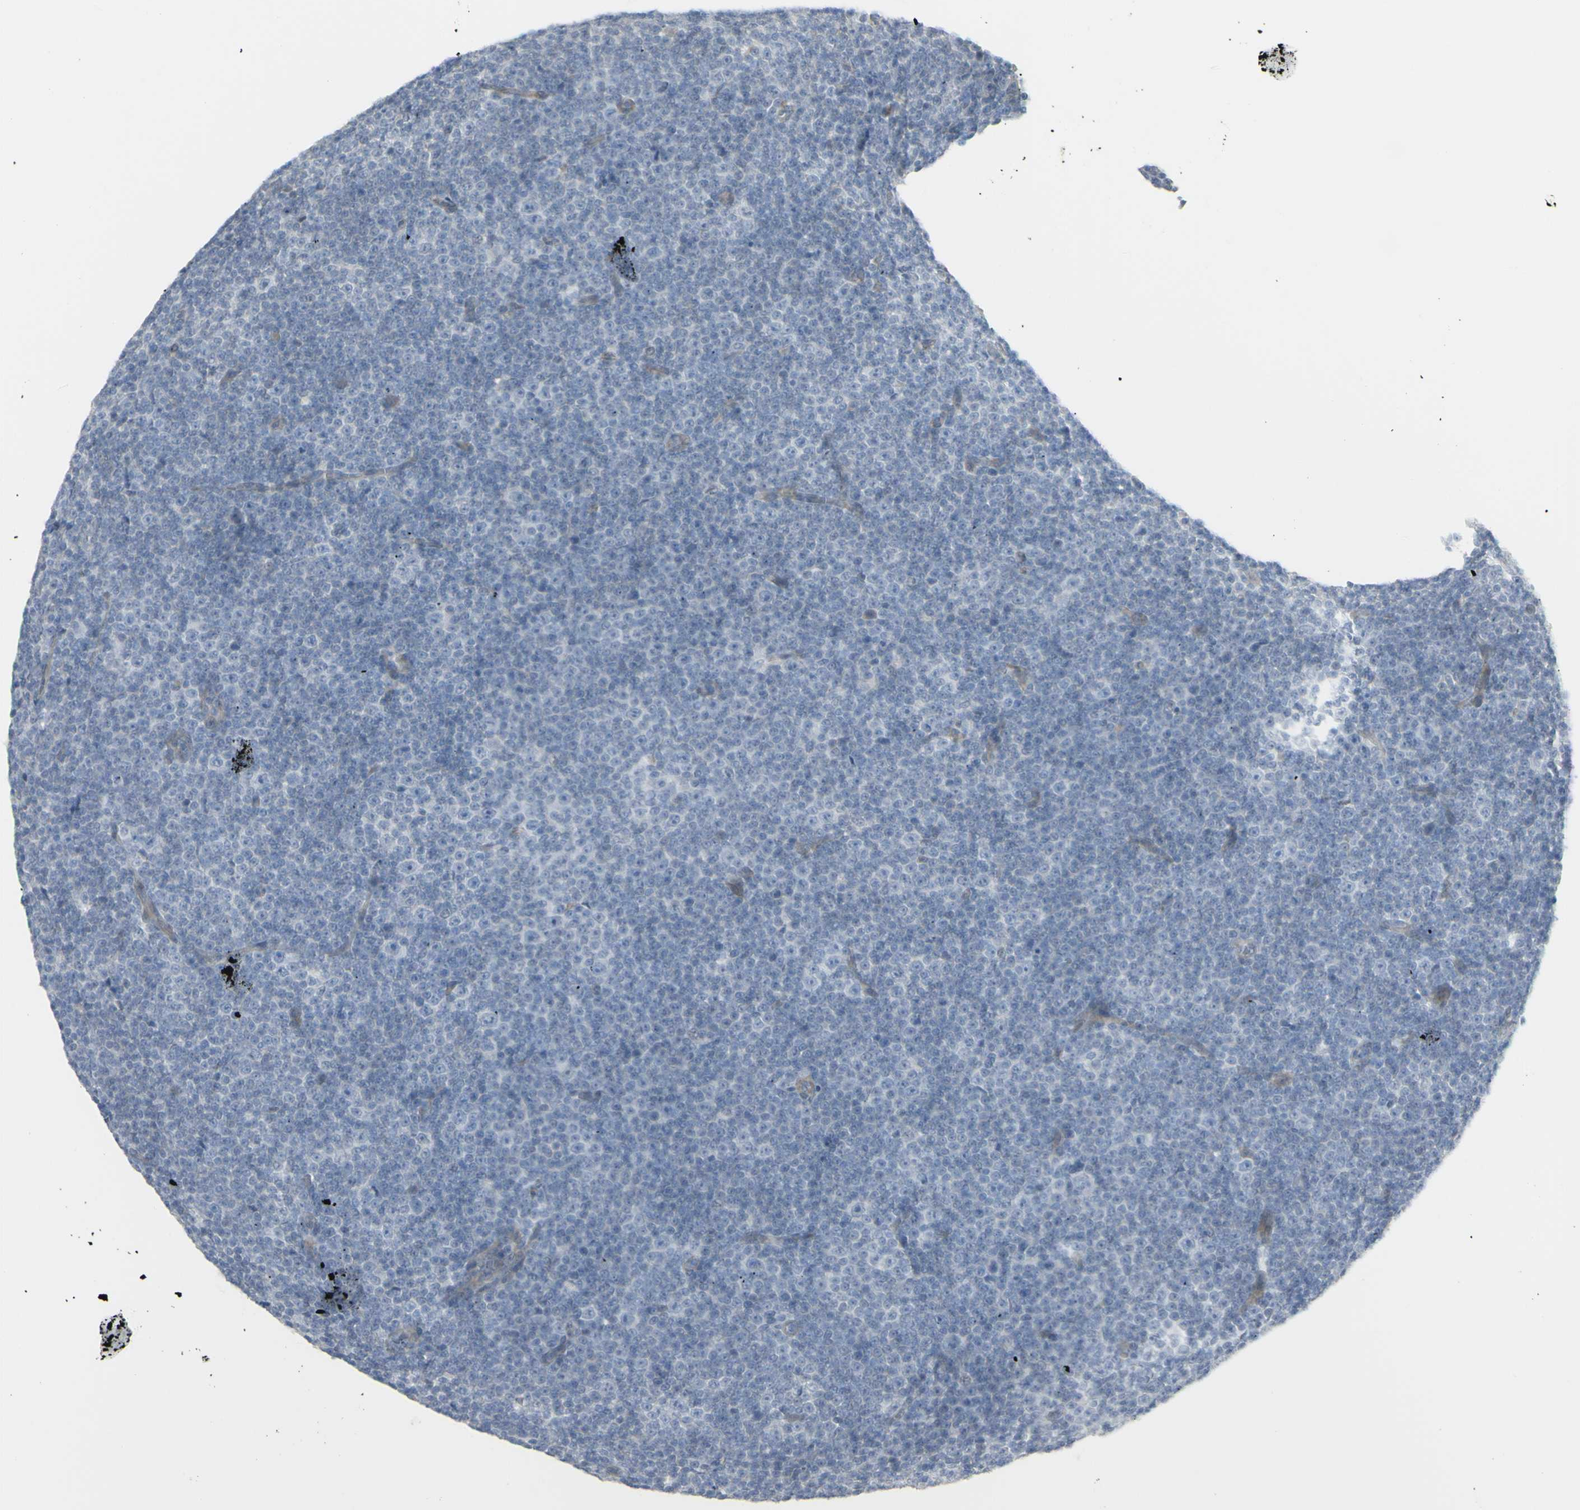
{"staining": {"intensity": "negative", "quantity": "none", "location": "none"}, "tissue": "lymphoma", "cell_type": "Tumor cells", "image_type": "cancer", "snomed": [{"axis": "morphology", "description": "Malignant lymphoma, non-Hodgkin's type, Low grade"}, {"axis": "topography", "description": "Lymph node"}], "caption": "The photomicrograph demonstrates no staining of tumor cells in malignant lymphoma, non-Hodgkin's type (low-grade).", "gene": "NDST4", "patient": {"sex": "female", "age": 67}}